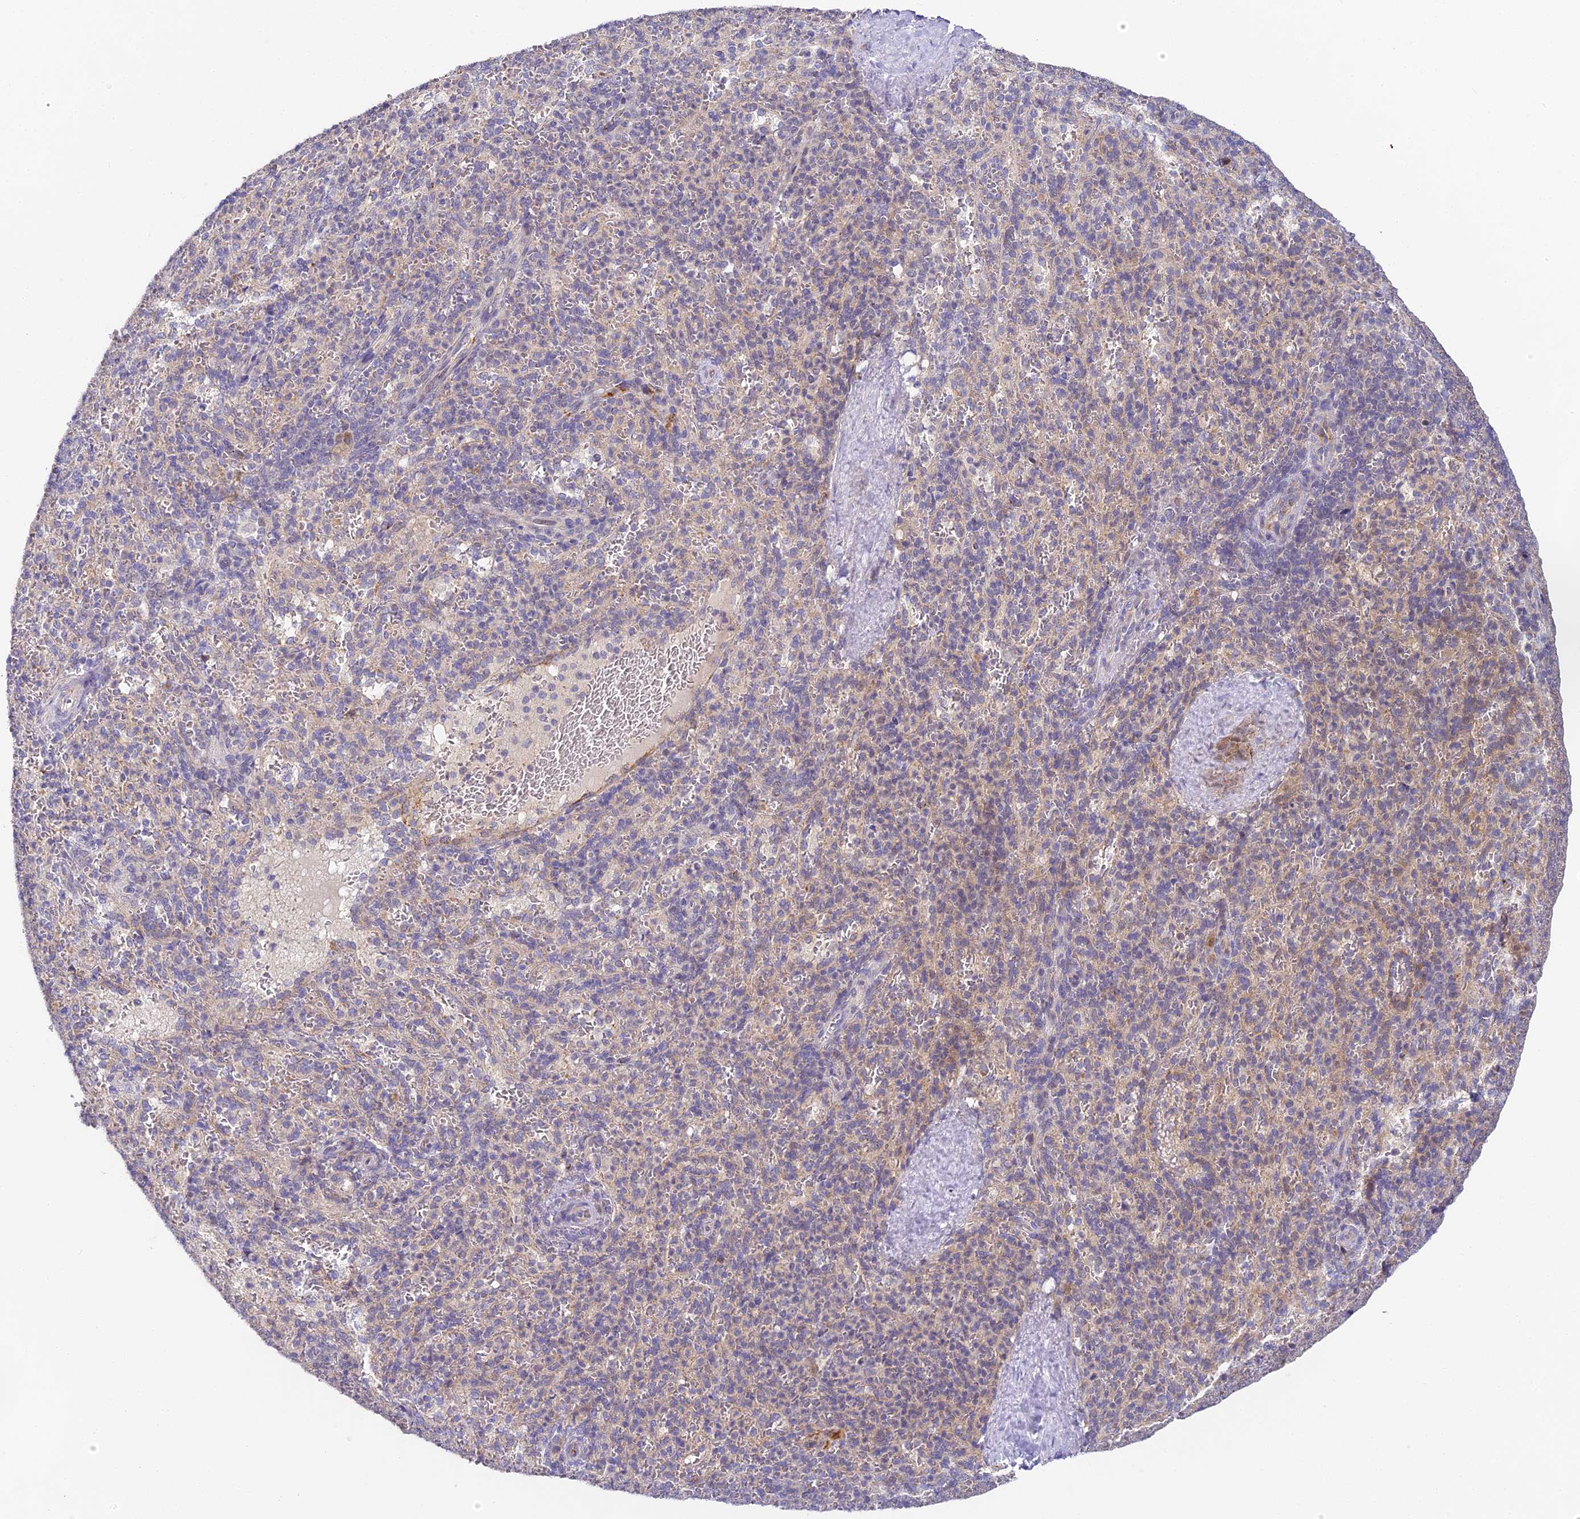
{"staining": {"intensity": "weak", "quantity": "<25%", "location": "cytoplasmic/membranous"}, "tissue": "spleen", "cell_type": "Cells in red pulp", "image_type": "normal", "snomed": [{"axis": "morphology", "description": "Normal tissue, NOS"}, {"axis": "topography", "description": "Spleen"}], "caption": "Human spleen stained for a protein using IHC reveals no positivity in cells in red pulp.", "gene": "DNAAF10", "patient": {"sex": "female", "age": 21}}